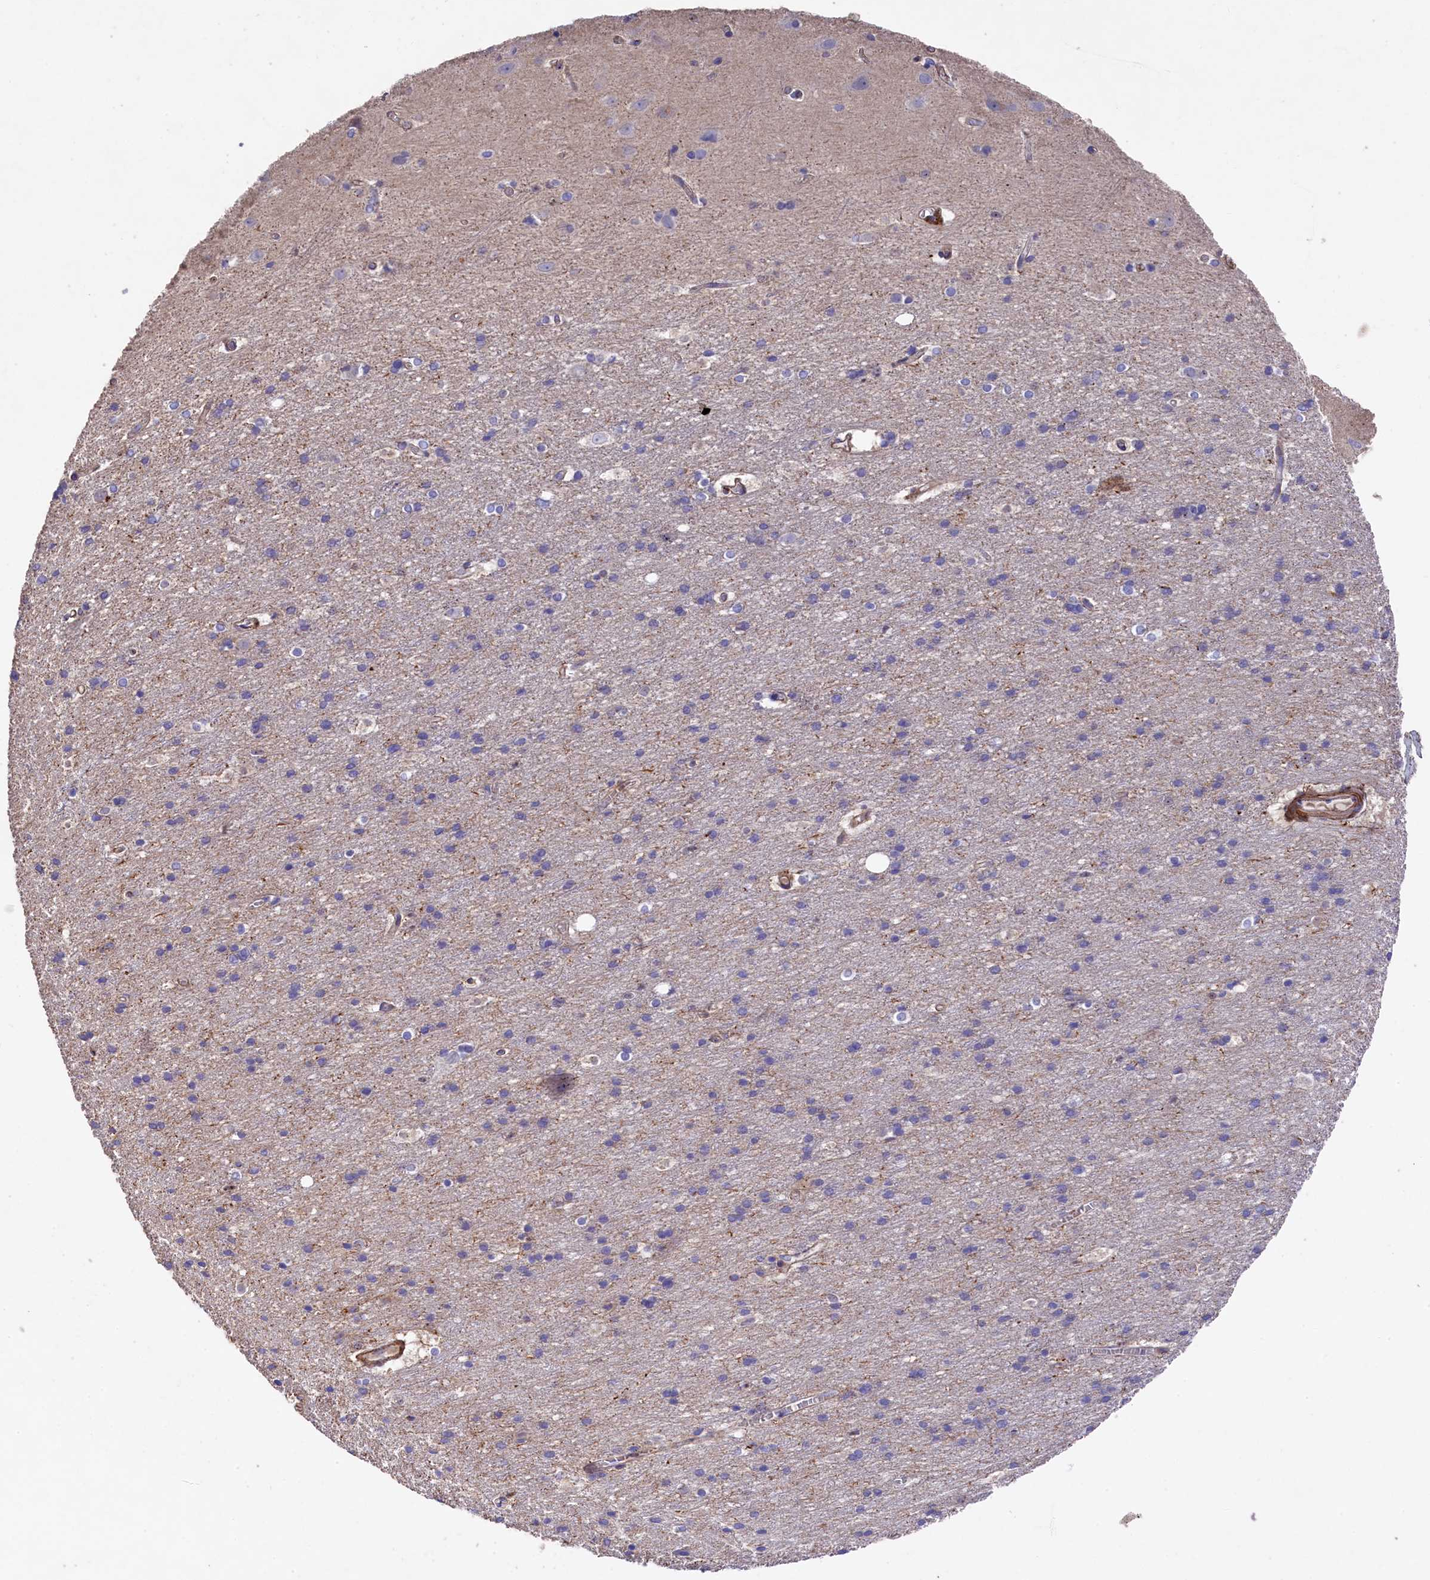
{"staining": {"intensity": "moderate", "quantity": ">75%", "location": "cytoplasmic/membranous"}, "tissue": "cerebral cortex", "cell_type": "Endothelial cells", "image_type": "normal", "snomed": [{"axis": "morphology", "description": "Normal tissue, NOS"}, {"axis": "topography", "description": "Cerebral cortex"}], "caption": "This image exhibits immunohistochemistry (IHC) staining of normal human cerebral cortex, with medium moderate cytoplasmic/membranous positivity in about >75% of endothelial cells.", "gene": "RAPSN", "patient": {"sex": "male", "age": 54}}